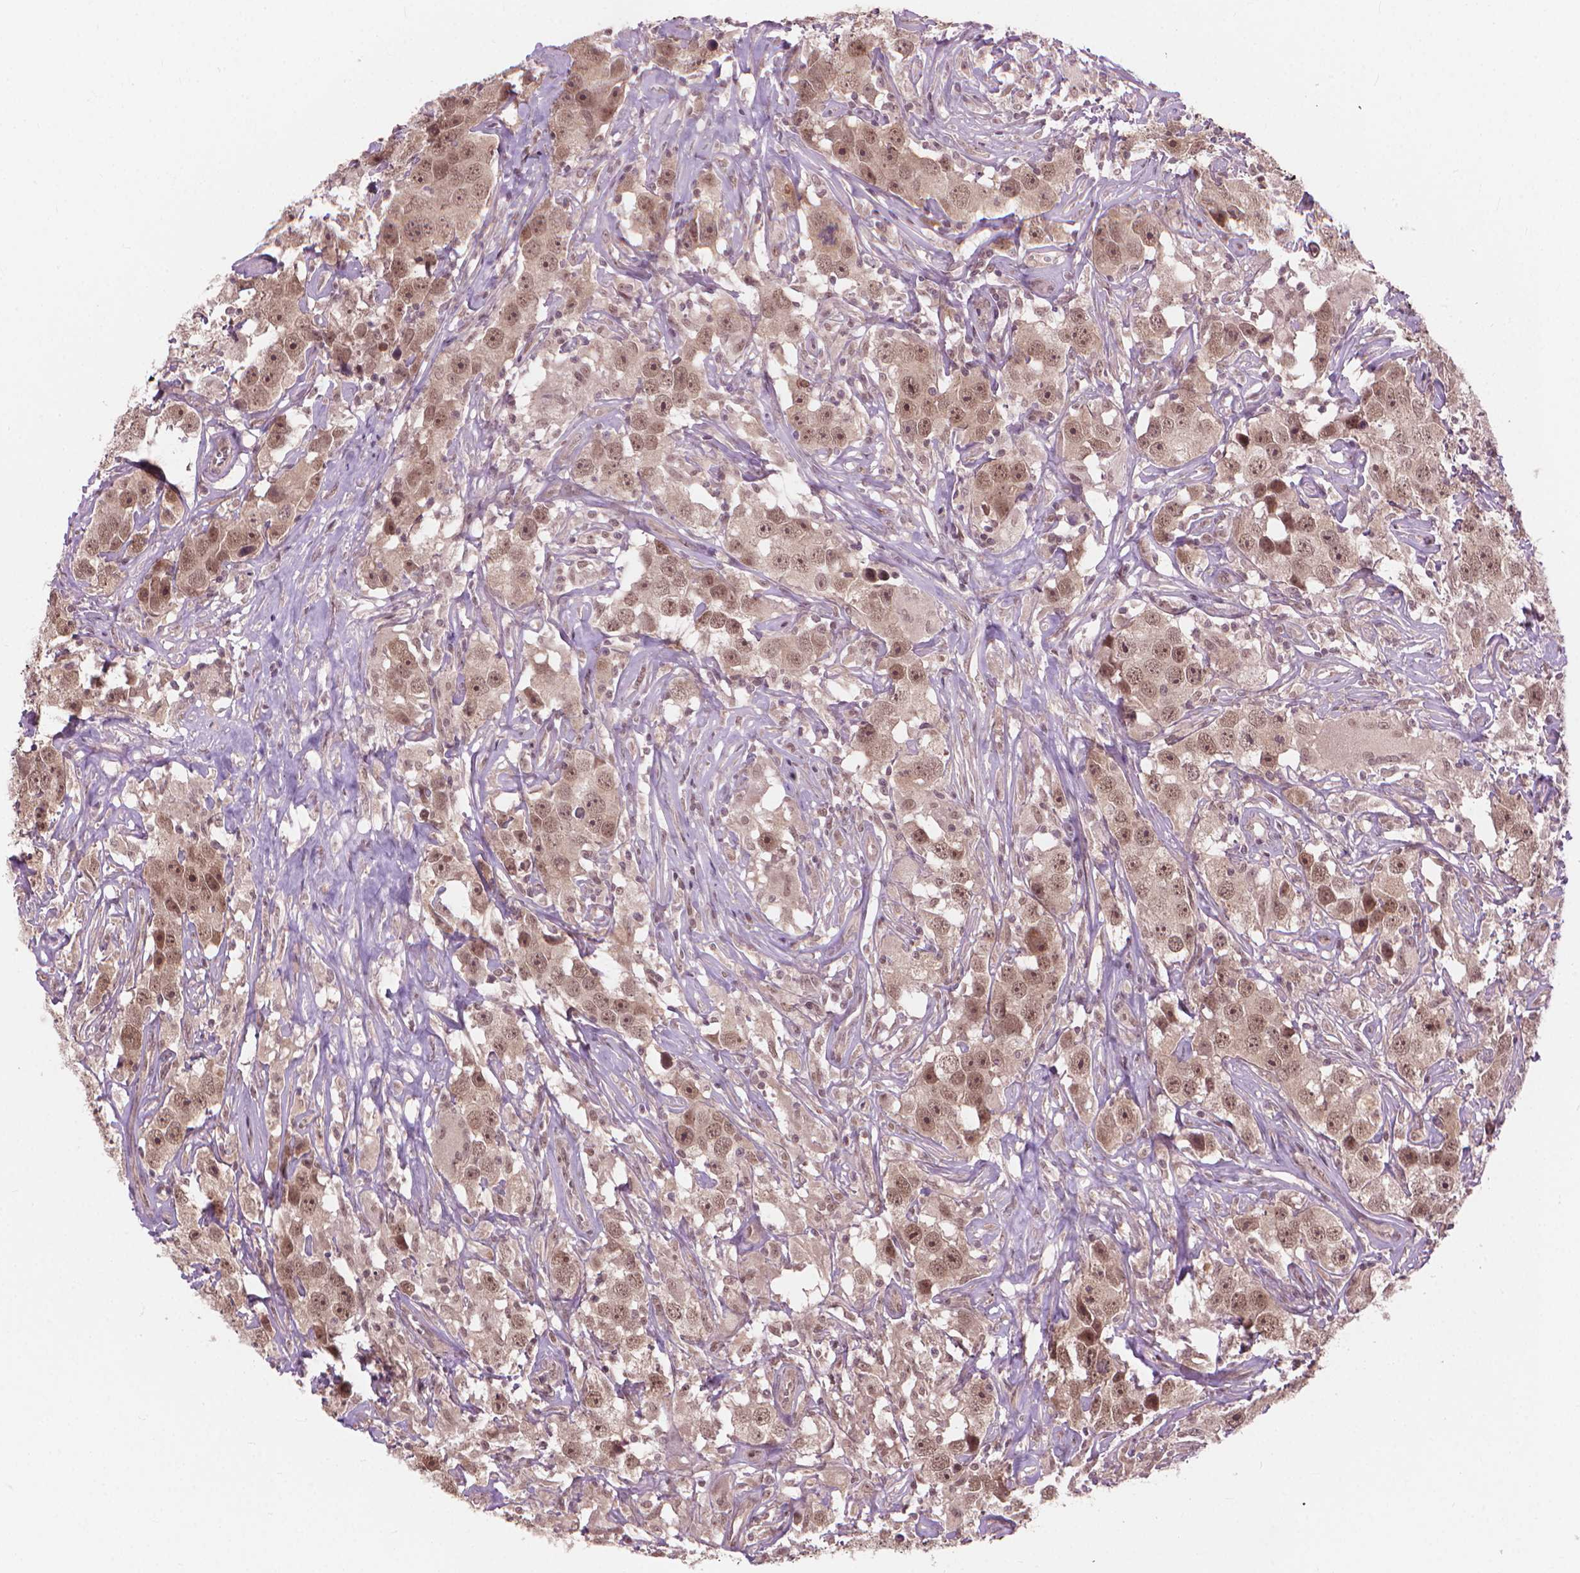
{"staining": {"intensity": "moderate", "quantity": ">75%", "location": "nuclear"}, "tissue": "testis cancer", "cell_type": "Tumor cells", "image_type": "cancer", "snomed": [{"axis": "morphology", "description": "Seminoma, NOS"}, {"axis": "topography", "description": "Testis"}], "caption": "Brown immunohistochemical staining in human testis cancer exhibits moderate nuclear positivity in about >75% of tumor cells.", "gene": "SSU72", "patient": {"sex": "male", "age": 49}}